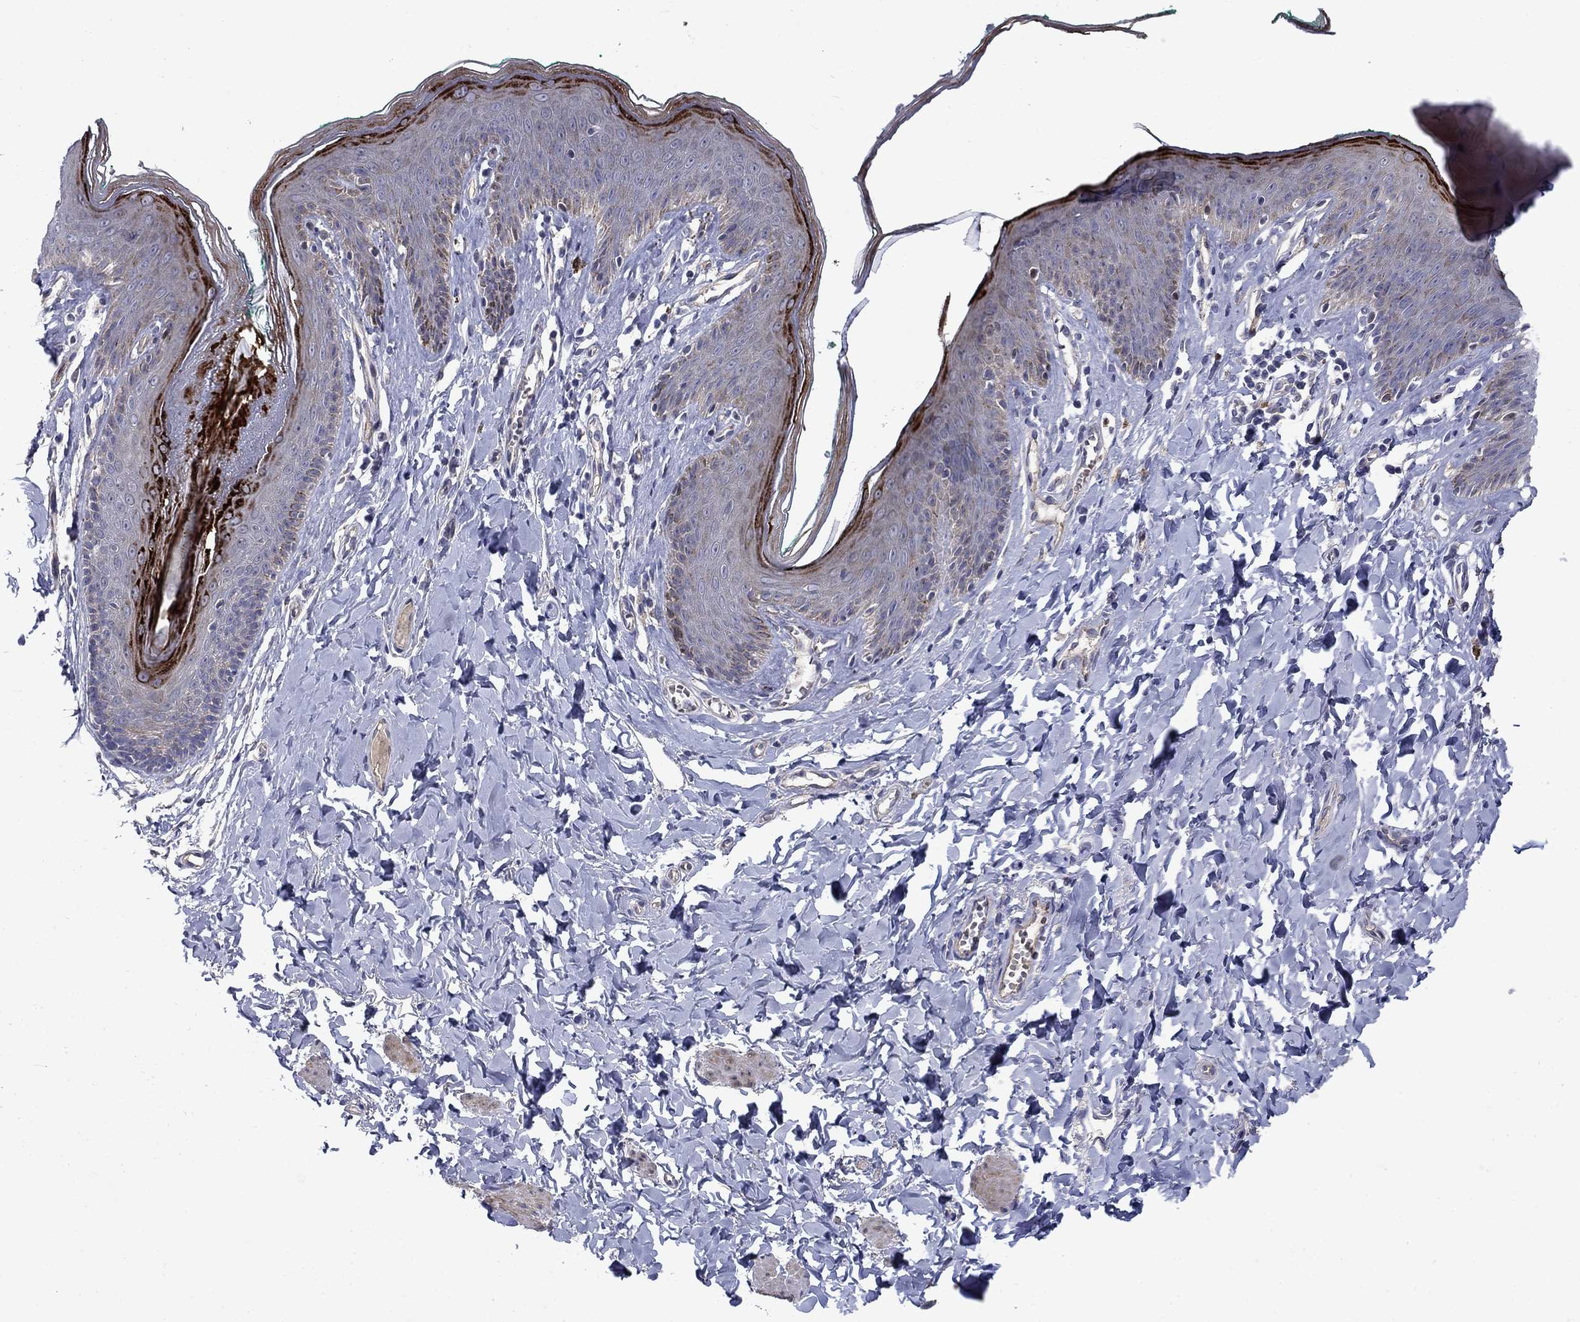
{"staining": {"intensity": "strong", "quantity": "<25%", "location": "cytoplasmic/membranous"}, "tissue": "skin", "cell_type": "Epidermal cells", "image_type": "normal", "snomed": [{"axis": "morphology", "description": "Normal tissue, NOS"}, {"axis": "topography", "description": "Vulva"}], "caption": "A micrograph showing strong cytoplasmic/membranous positivity in about <25% of epidermal cells in unremarkable skin, as visualized by brown immunohistochemical staining.", "gene": "SLC1A1", "patient": {"sex": "female", "age": 66}}